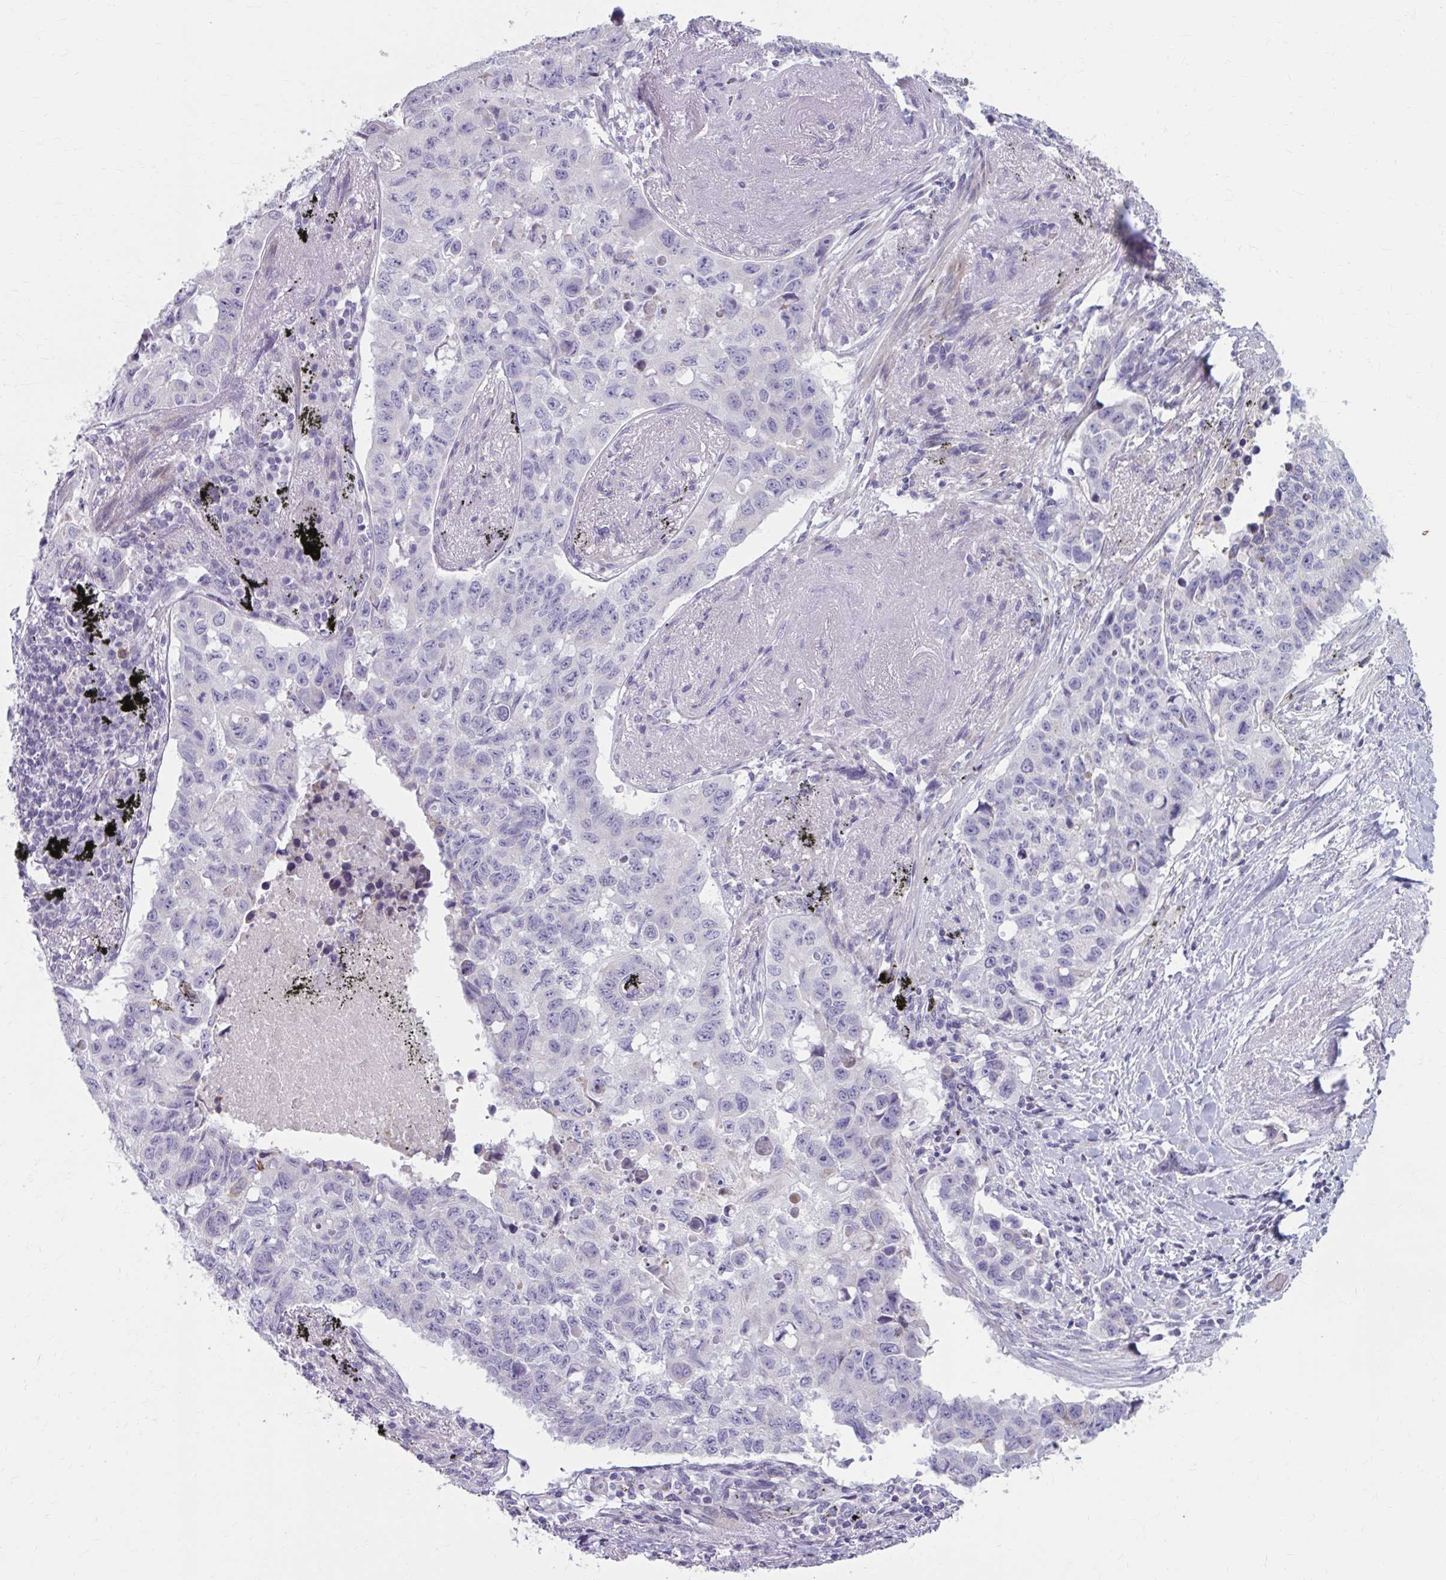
{"staining": {"intensity": "negative", "quantity": "none", "location": "none"}, "tissue": "lung cancer", "cell_type": "Tumor cells", "image_type": "cancer", "snomed": [{"axis": "morphology", "description": "Squamous cell carcinoma, NOS"}, {"axis": "topography", "description": "Lung"}], "caption": "Micrograph shows no protein expression in tumor cells of squamous cell carcinoma (lung) tissue.", "gene": "MSMO1", "patient": {"sex": "male", "age": 60}}